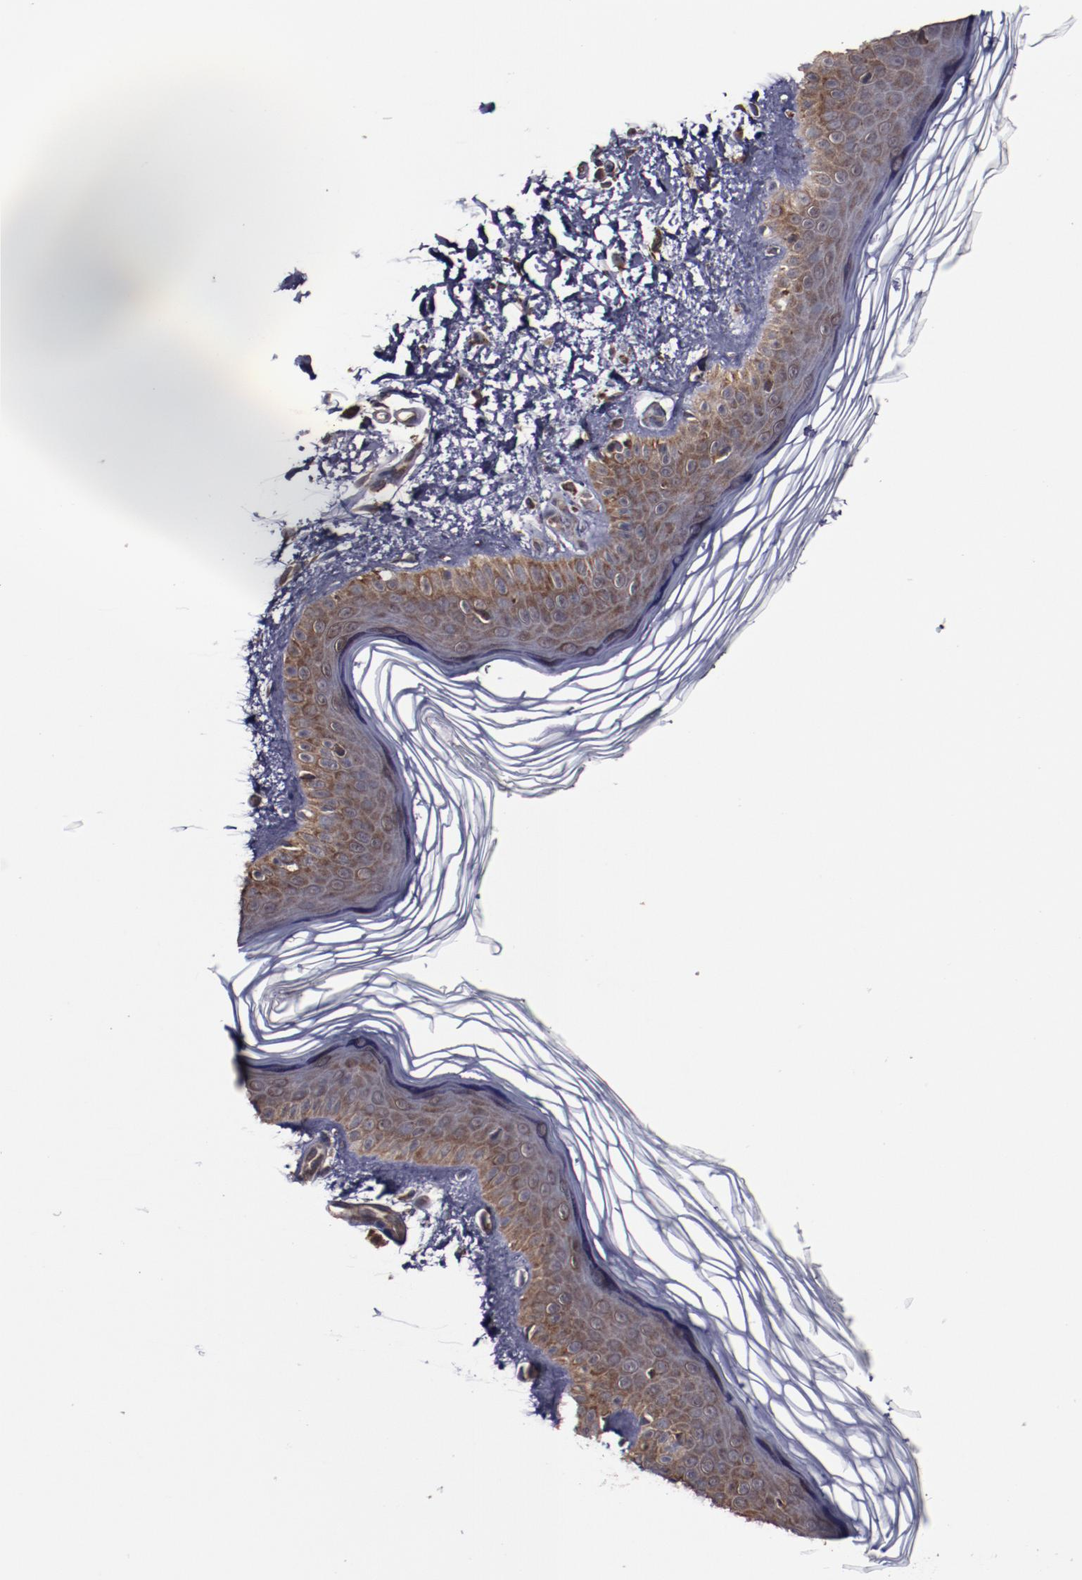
{"staining": {"intensity": "negative", "quantity": "none", "location": "none"}, "tissue": "skin", "cell_type": "Fibroblasts", "image_type": "normal", "snomed": [{"axis": "morphology", "description": "Normal tissue, NOS"}, {"axis": "topography", "description": "Skin"}], "caption": "Fibroblasts show no significant positivity in unremarkable skin. The staining is performed using DAB (3,3'-diaminobenzidine) brown chromogen with nuclei counter-stained in using hematoxylin.", "gene": "RPS4X", "patient": {"sex": "female", "age": 19}}